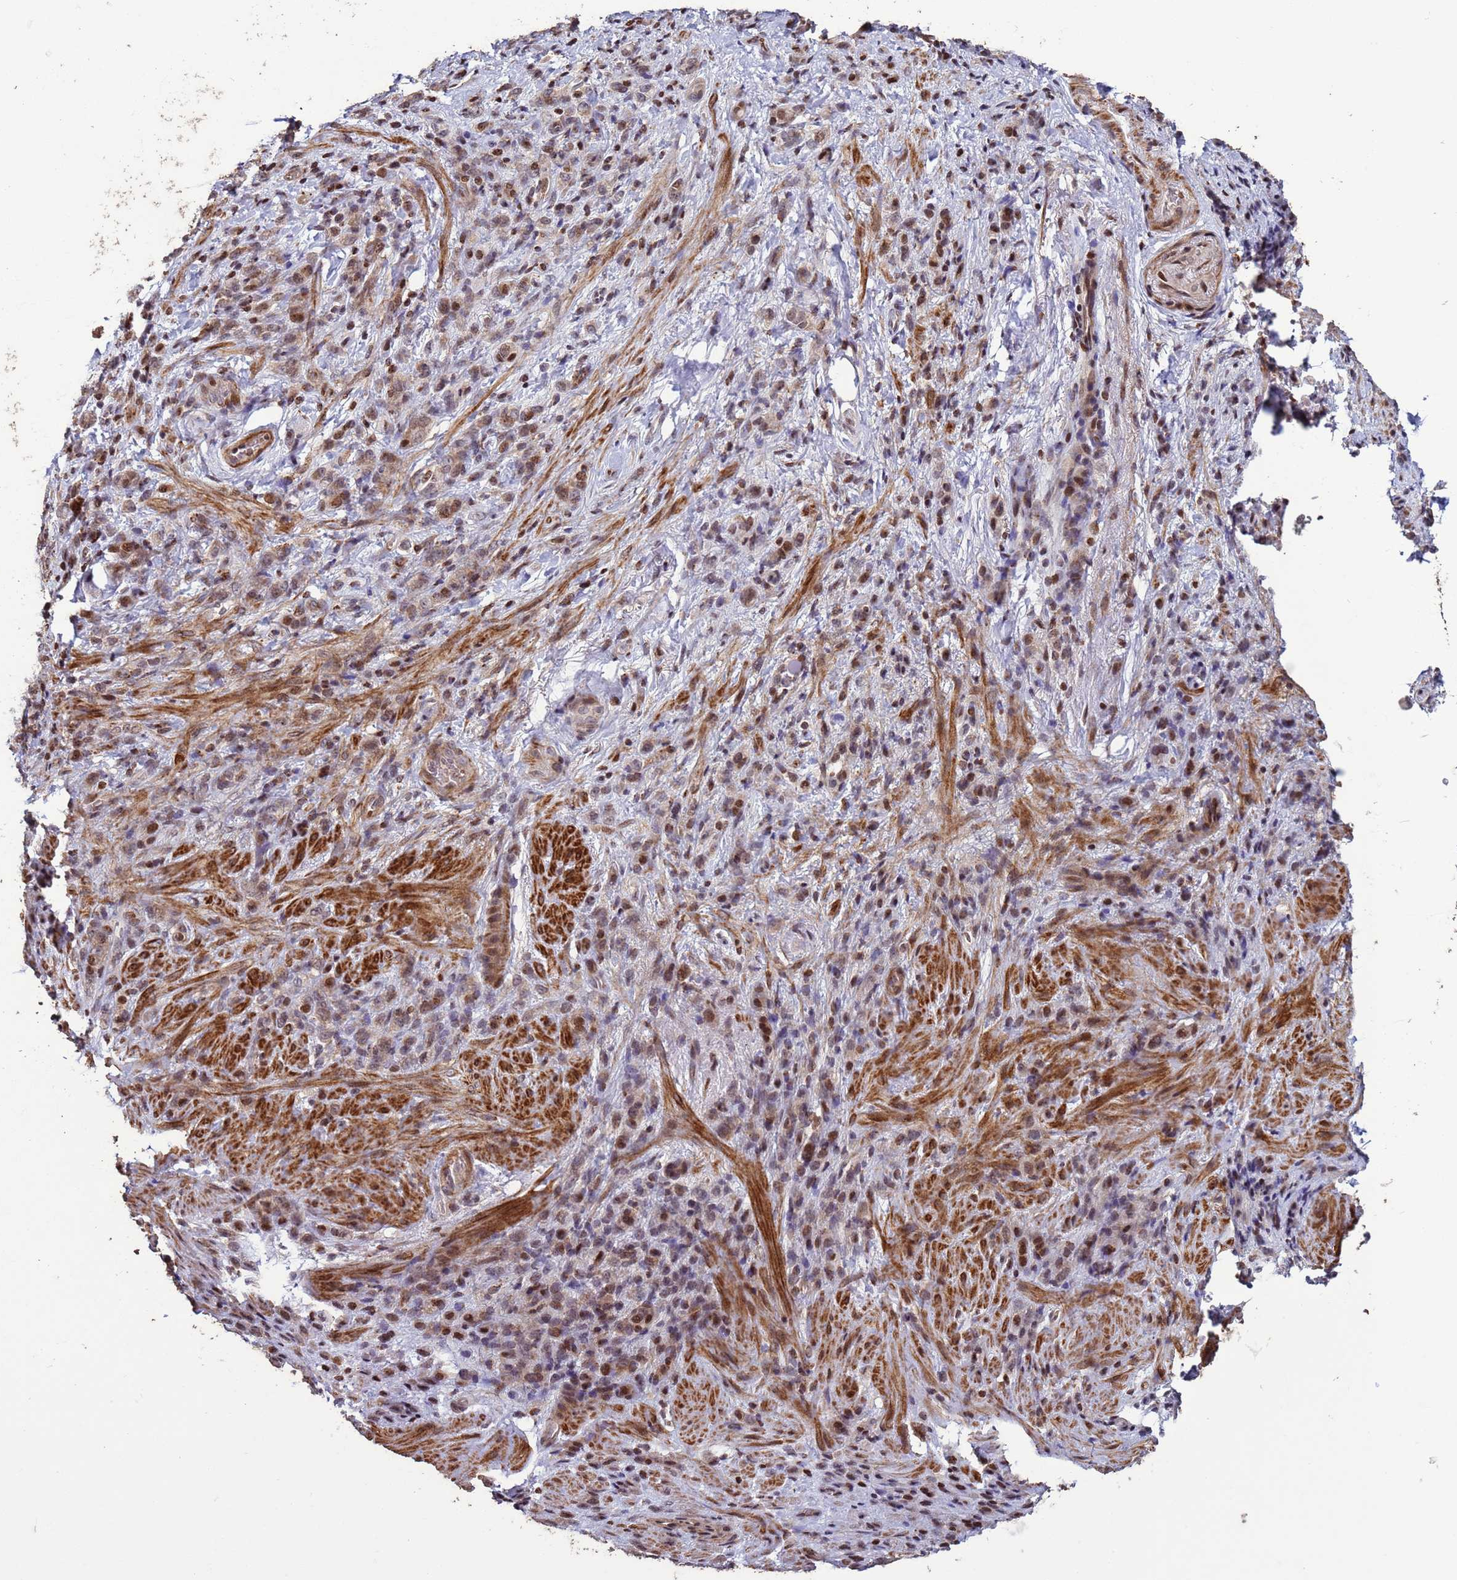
{"staining": {"intensity": "weak", "quantity": ">75%", "location": "cytoplasmic/membranous,nuclear"}, "tissue": "stomach cancer", "cell_type": "Tumor cells", "image_type": "cancer", "snomed": [{"axis": "morphology", "description": "Adenocarcinoma, NOS"}, {"axis": "topography", "description": "Stomach"}], "caption": "The histopathology image displays staining of adenocarcinoma (stomach), revealing weak cytoplasmic/membranous and nuclear protein positivity (brown color) within tumor cells.", "gene": "HGH1", "patient": {"sex": "male", "age": 77}}